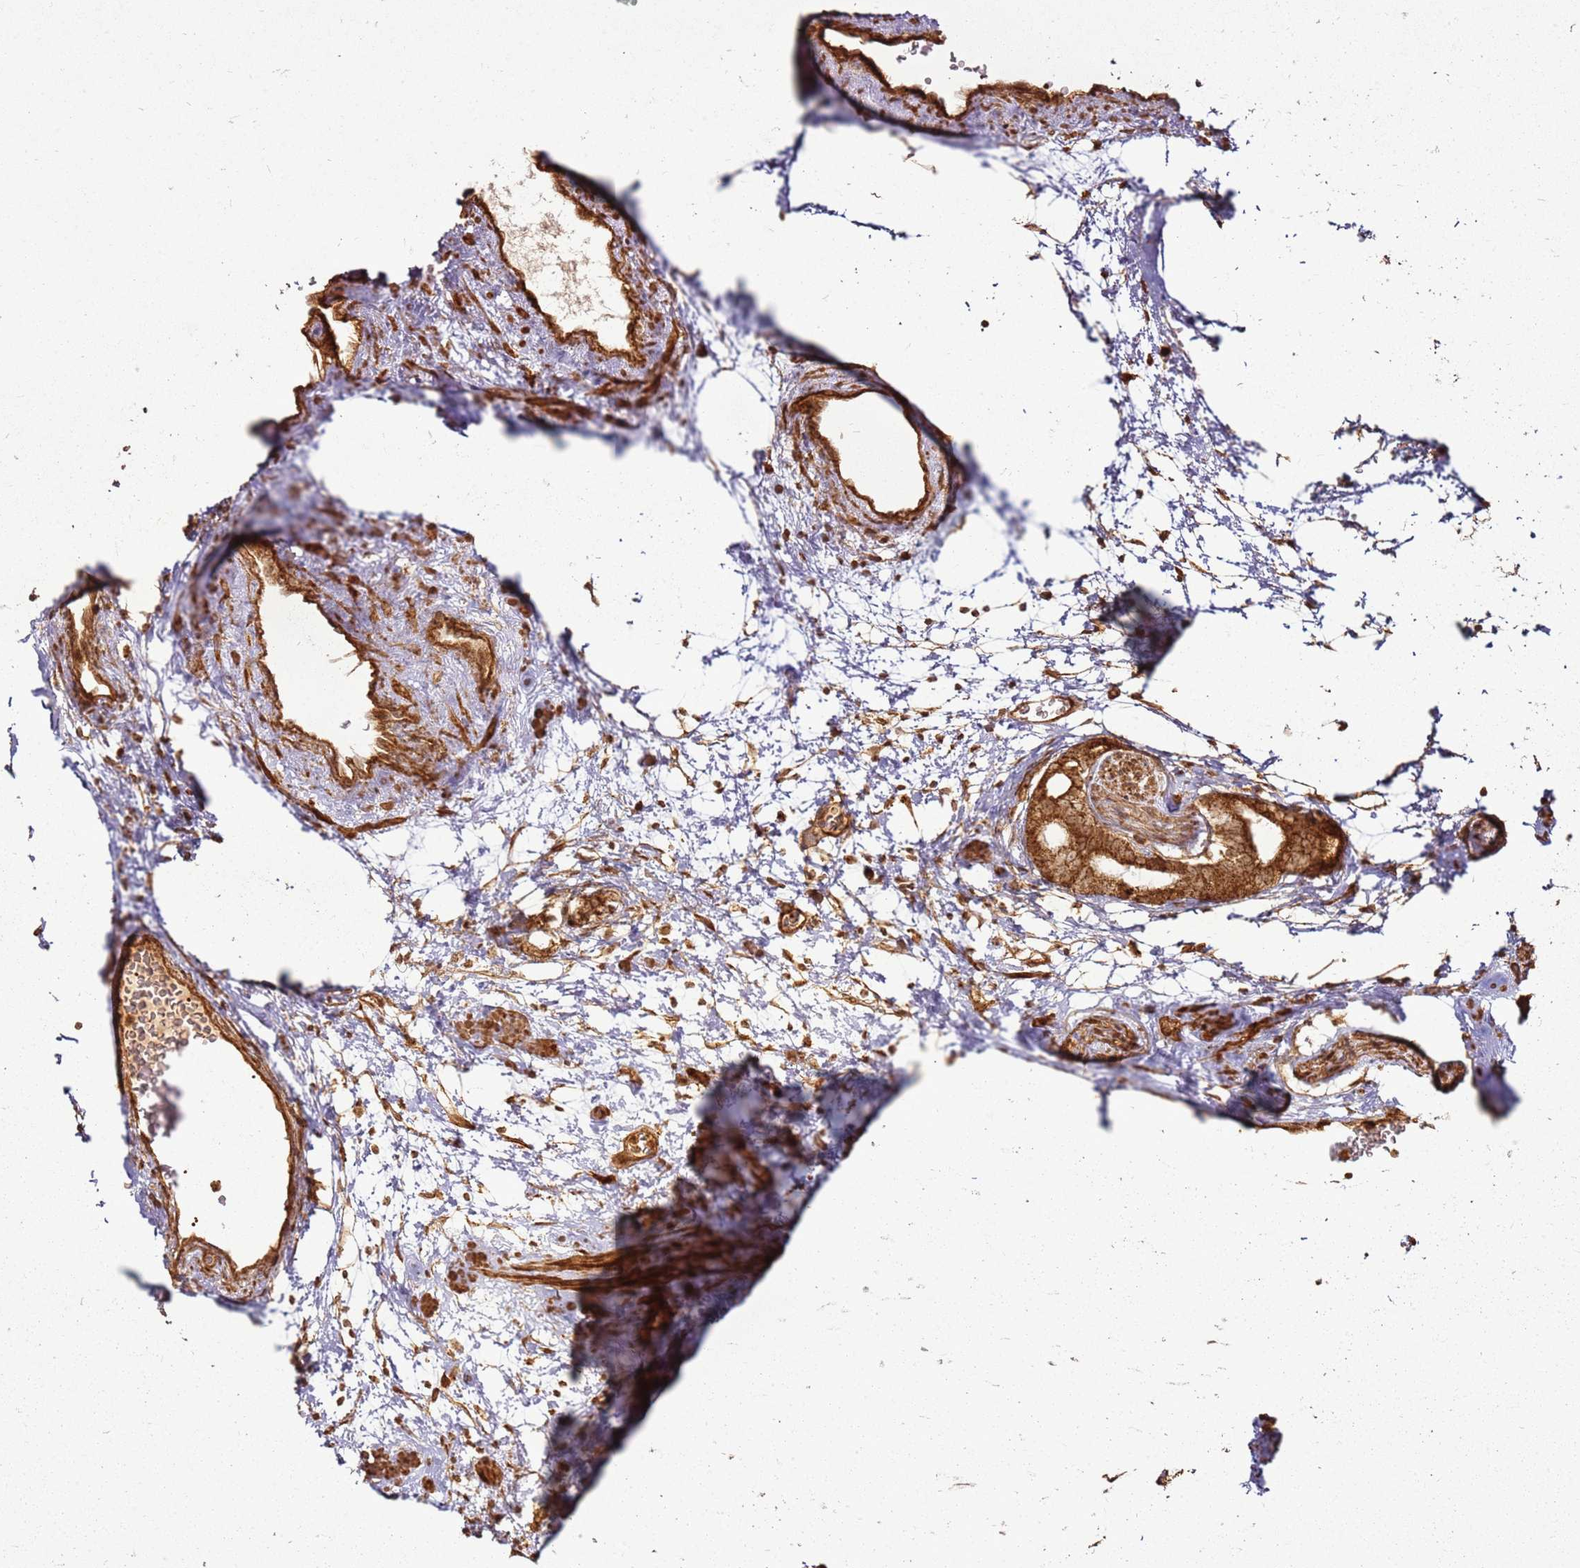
{"staining": {"intensity": "strong", "quantity": ">75%", "location": "cytoplasmic/membranous"}, "tissue": "prostate cancer", "cell_type": "Tumor cells", "image_type": "cancer", "snomed": [{"axis": "morphology", "description": "Adenocarcinoma, Low grade"}, {"axis": "topography", "description": "Prostate"}], "caption": "An image showing strong cytoplasmic/membranous staining in about >75% of tumor cells in prostate cancer (low-grade adenocarcinoma), as visualized by brown immunohistochemical staining.", "gene": "MRPS6", "patient": {"sex": "male", "age": 63}}